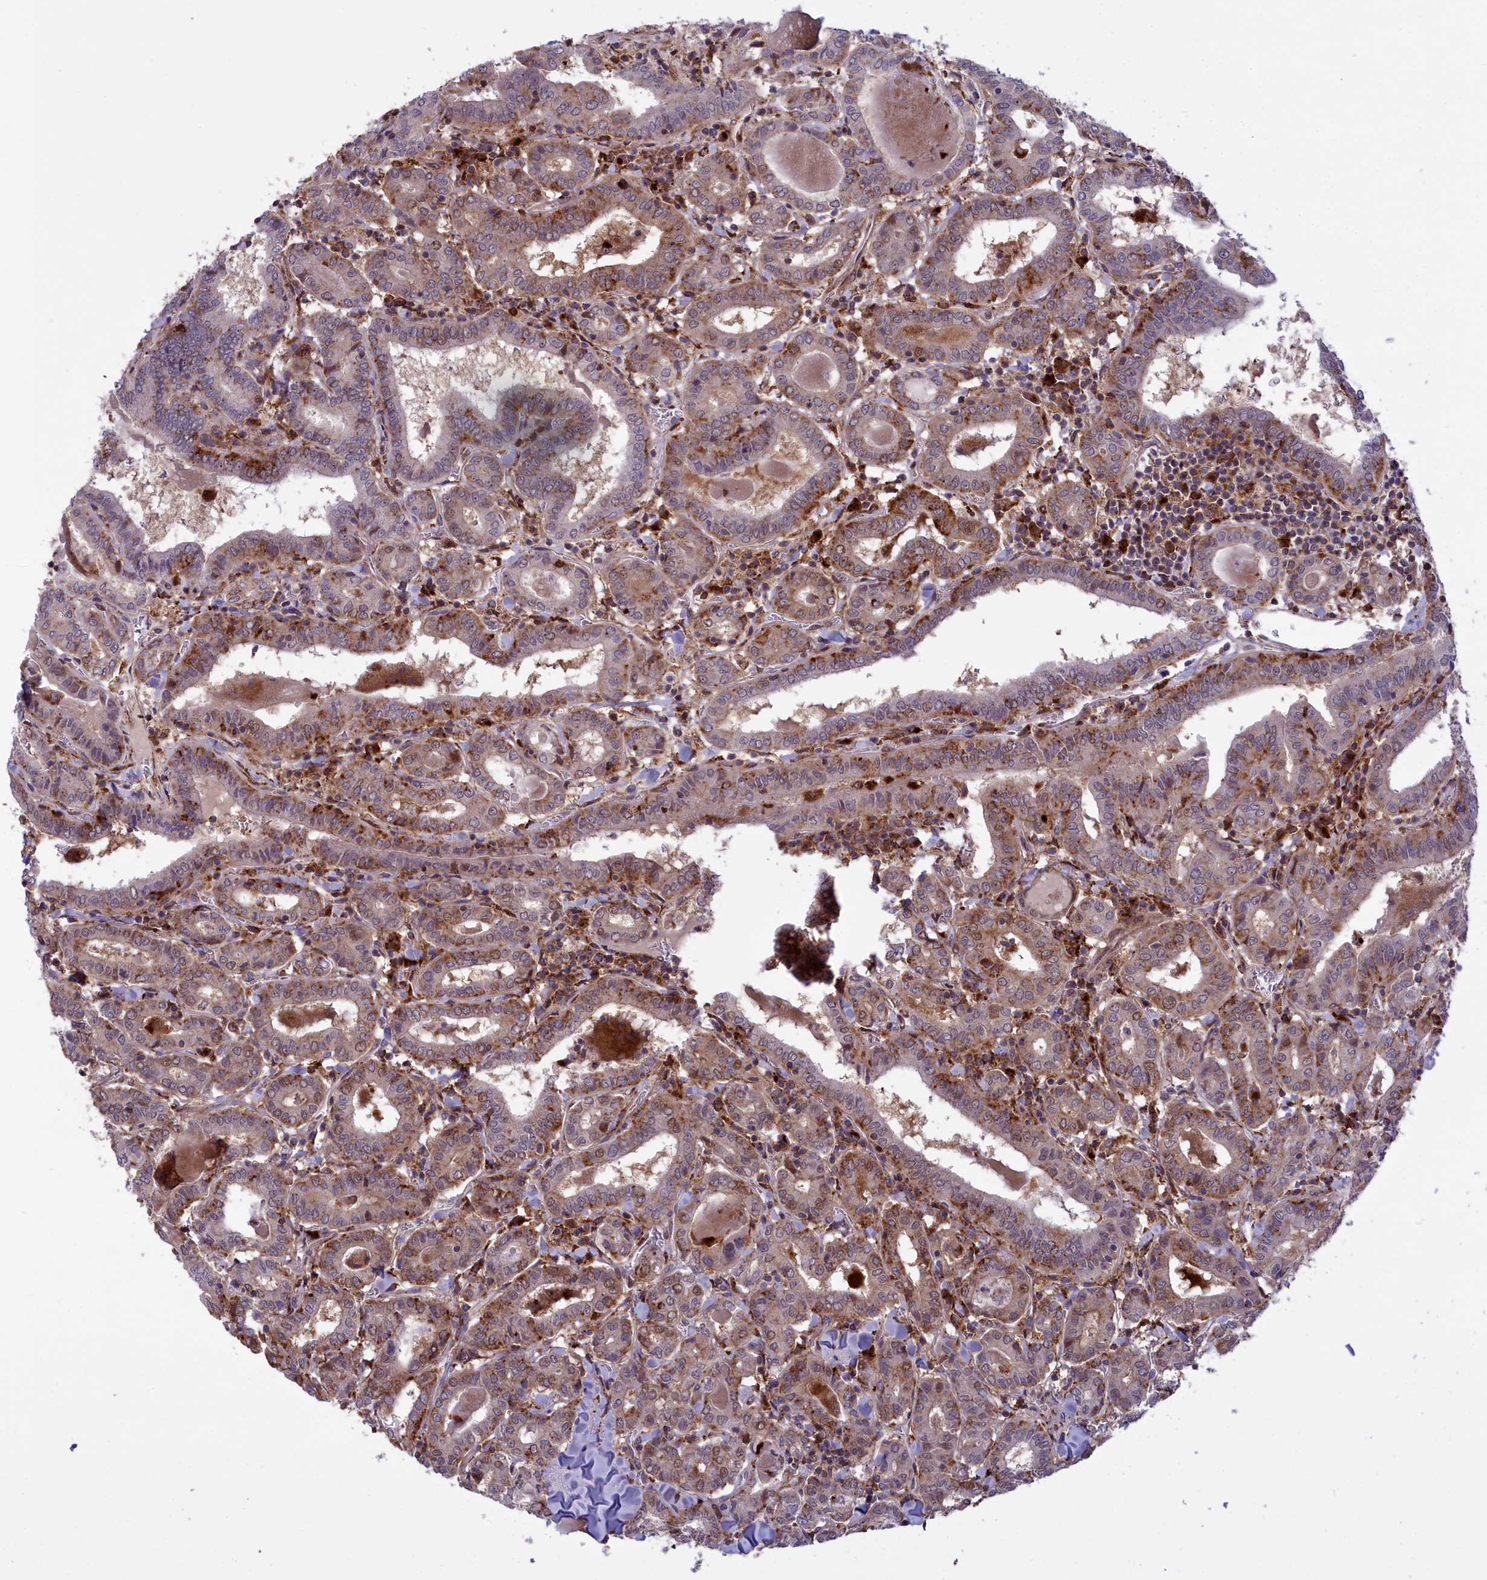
{"staining": {"intensity": "strong", "quantity": "25%-75%", "location": "cytoplasmic/membranous"}, "tissue": "thyroid cancer", "cell_type": "Tumor cells", "image_type": "cancer", "snomed": [{"axis": "morphology", "description": "Papillary adenocarcinoma, NOS"}, {"axis": "topography", "description": "Thyroid gland"}], "caption": "A high amount of strong cytoplasmic/membranous expression is seen in approximately 25%-75% of tumor cells in thyroid cancer tissue.", "gene": "MAN2B1", "patient": {"sex": "female", "age": 72}}